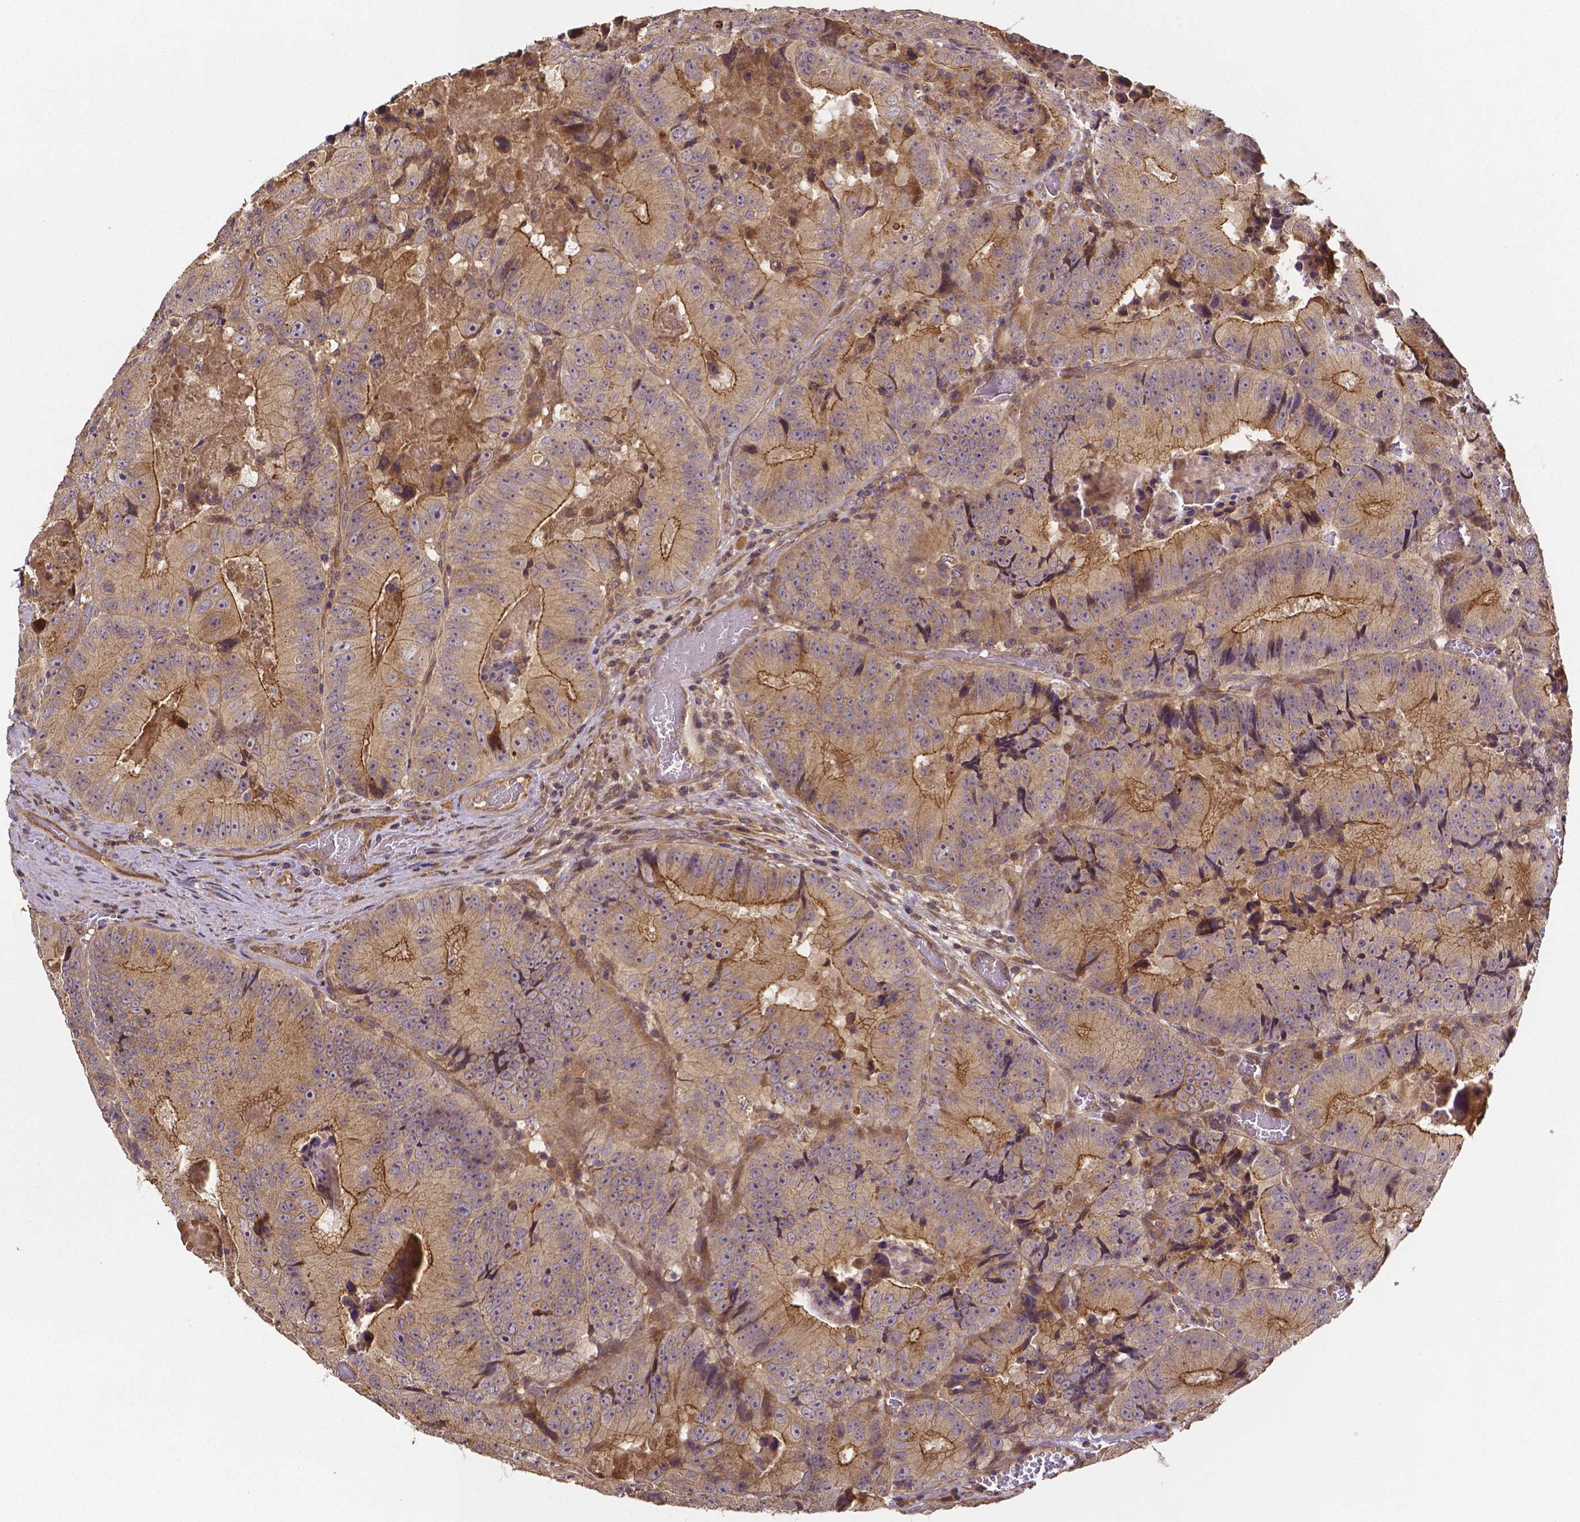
{"staining": {"intensity": "moderate", "quantity": ">75%", "location": "cytoplasmic/membranous"}, "tissue": "colorectal cancer", "cell_type": "Tumor cells", "image_type": "cancer", "snomed": [{"axis": "morphology", "description": "Adenocarcinoma, NOS"}, {"axis": "topography", "description": "Colon"}], "caption": "Human colorectal cancer stained with a protein marker shows moderate staining in tumor cells.", "gene": "RNF123", "patient": {"sex": "female", "age": 86}}